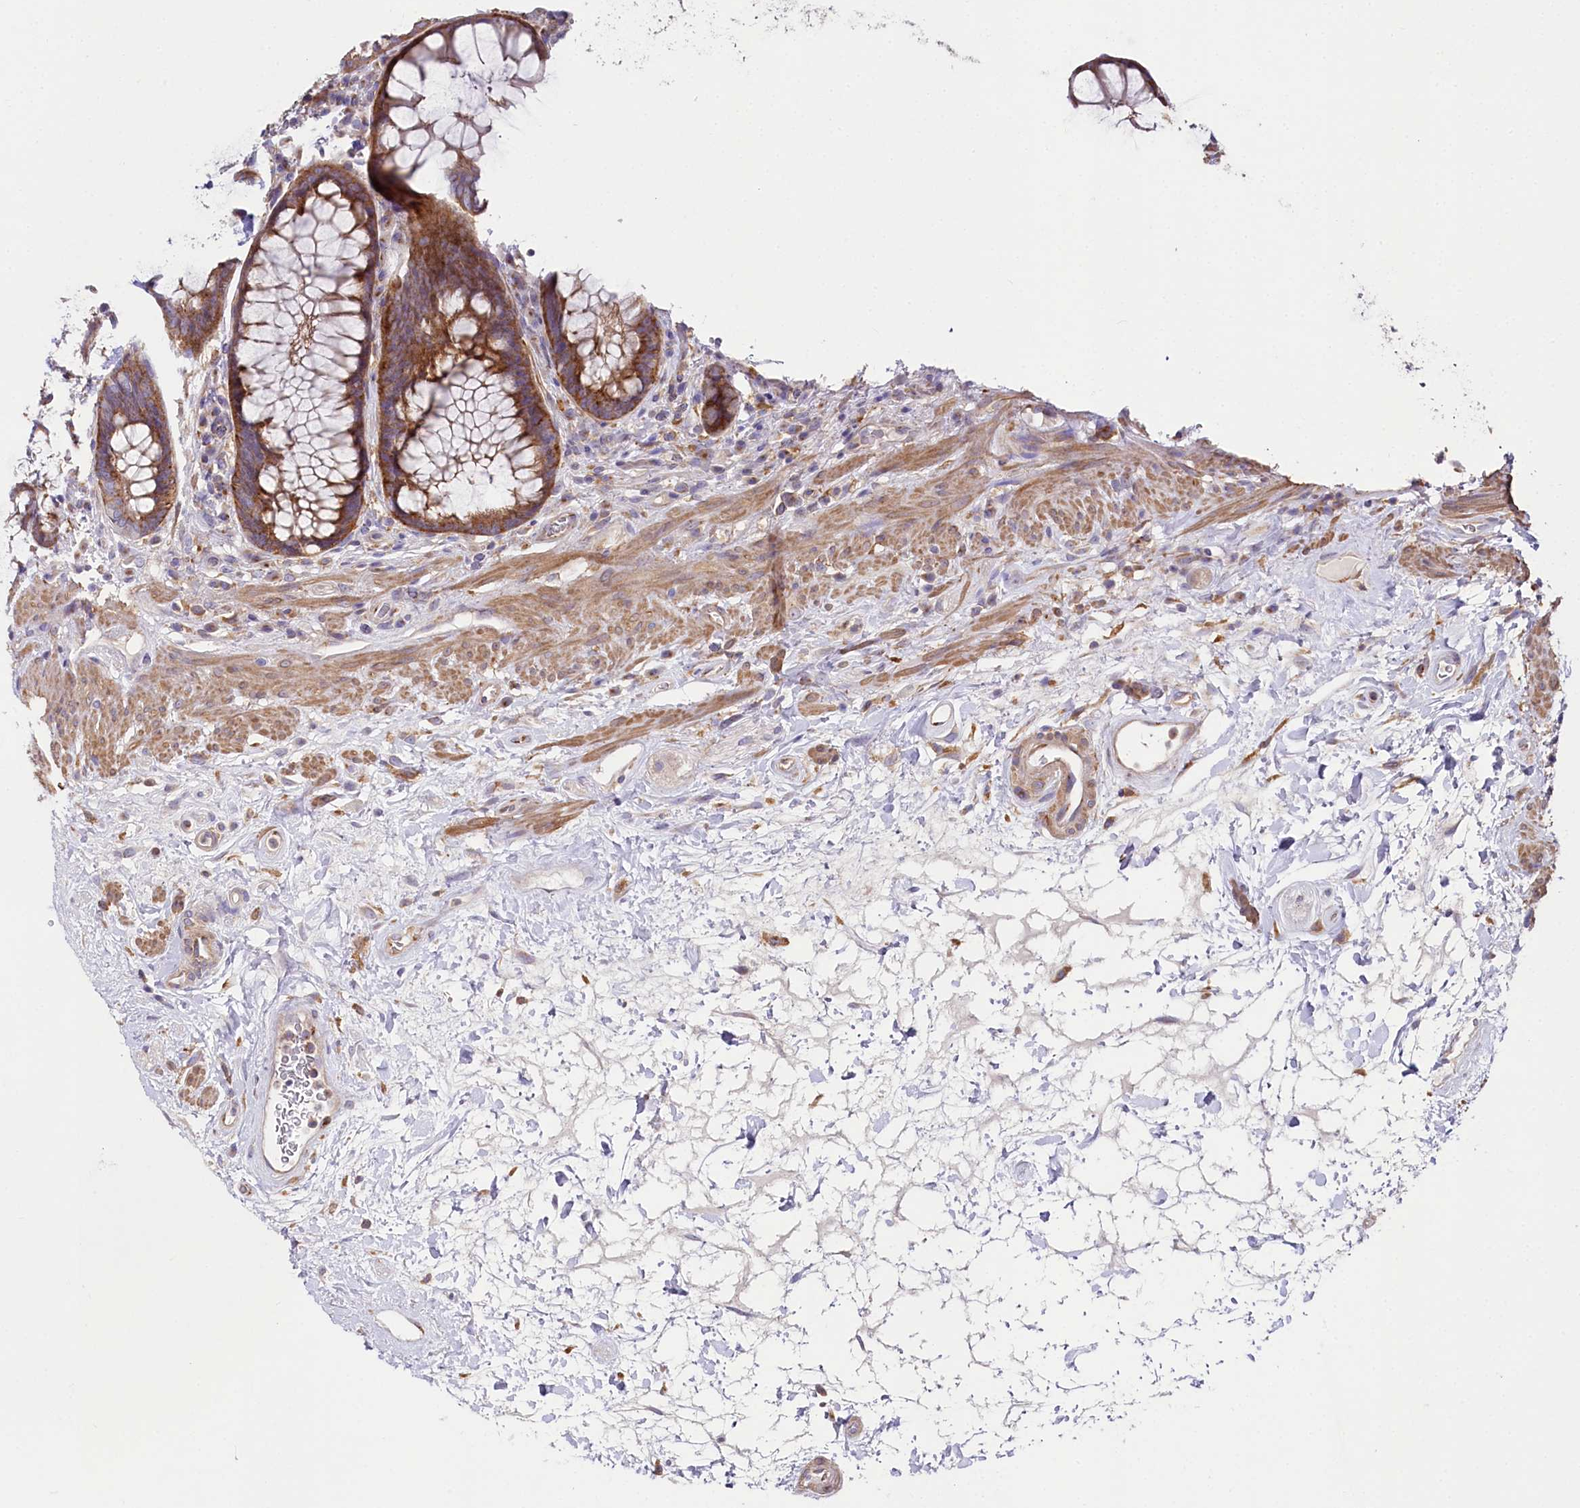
{"staining": {"intensity": "moderate", "quantity": ">75%", "location": "cytoplasmic/membranous"}, "tissue": "rectum", "cell_type": "Glandular cells", "image_type": "normal", "snomed": [{"axis": "morphology", "description": "Normal tissue, NOS"}, {"axis": "topography", "description": "Rectum"}], "caption": "Protein expression analysis of benign rectum shows moderate cytoplasmic/membranous positivity in approximately >75% of glandular cells.", "gene": "STX6", "patient": {"sex": "male", "age": 64}}